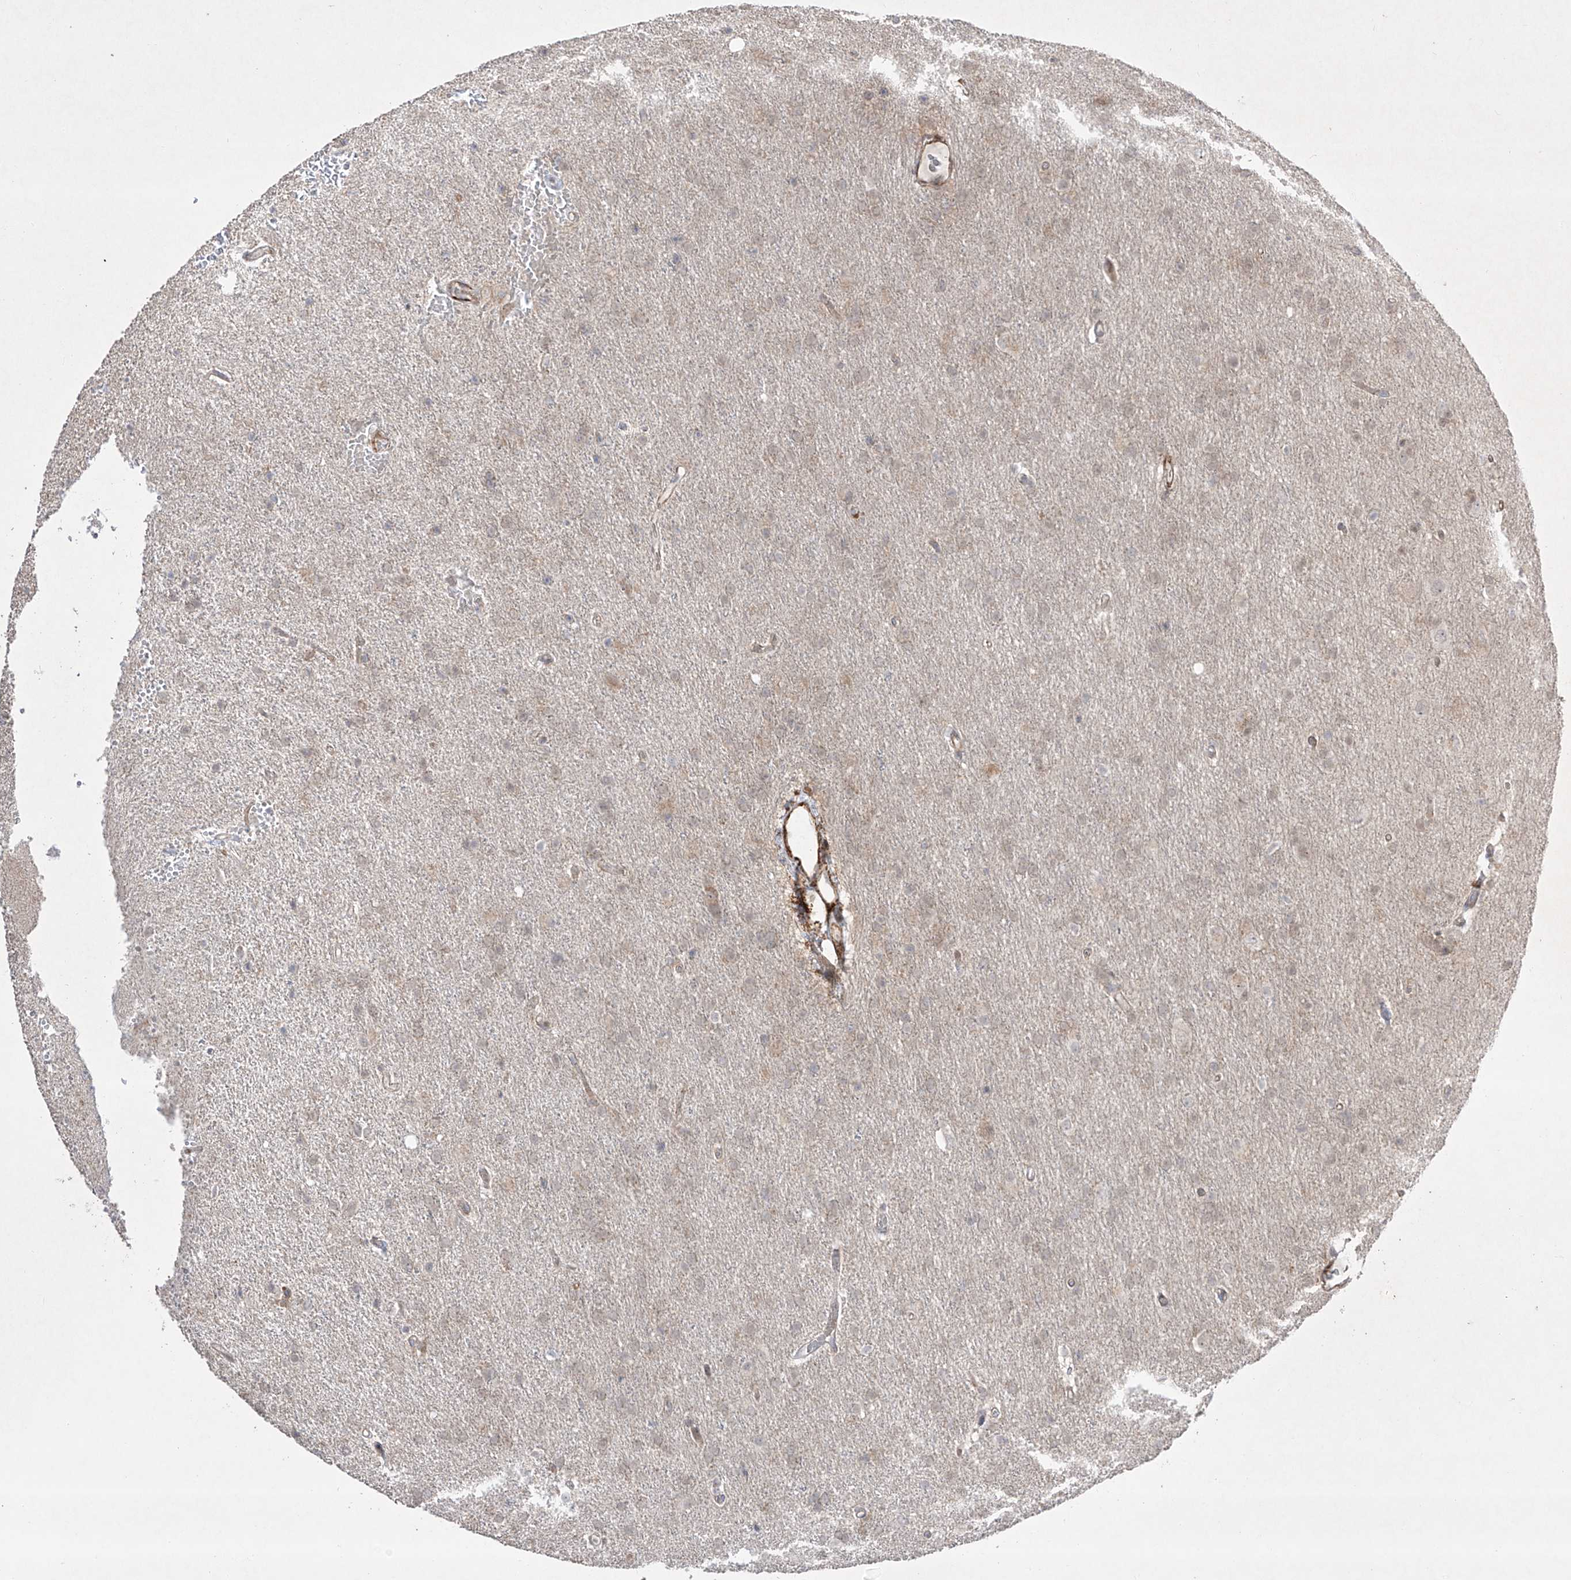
{"staining": {"intensity": "negative", "quantity": "none", "location": "none"}, "tissue": "glioma", "cell_type": "Tumor cells", "image_type": "cancer", "snomed": [{"axis": "morphology", "description": "Glioma, malignant, High grade"}, {"axis": "topography", "description": "Brain"}], "caption": "An immunohistochemistry (IHC) histopathology image of glioma is shown. There is no staining in tumor cells of glioma.", "gene": "KDM1B", "patient": {"sex": "male", "age": 72}}